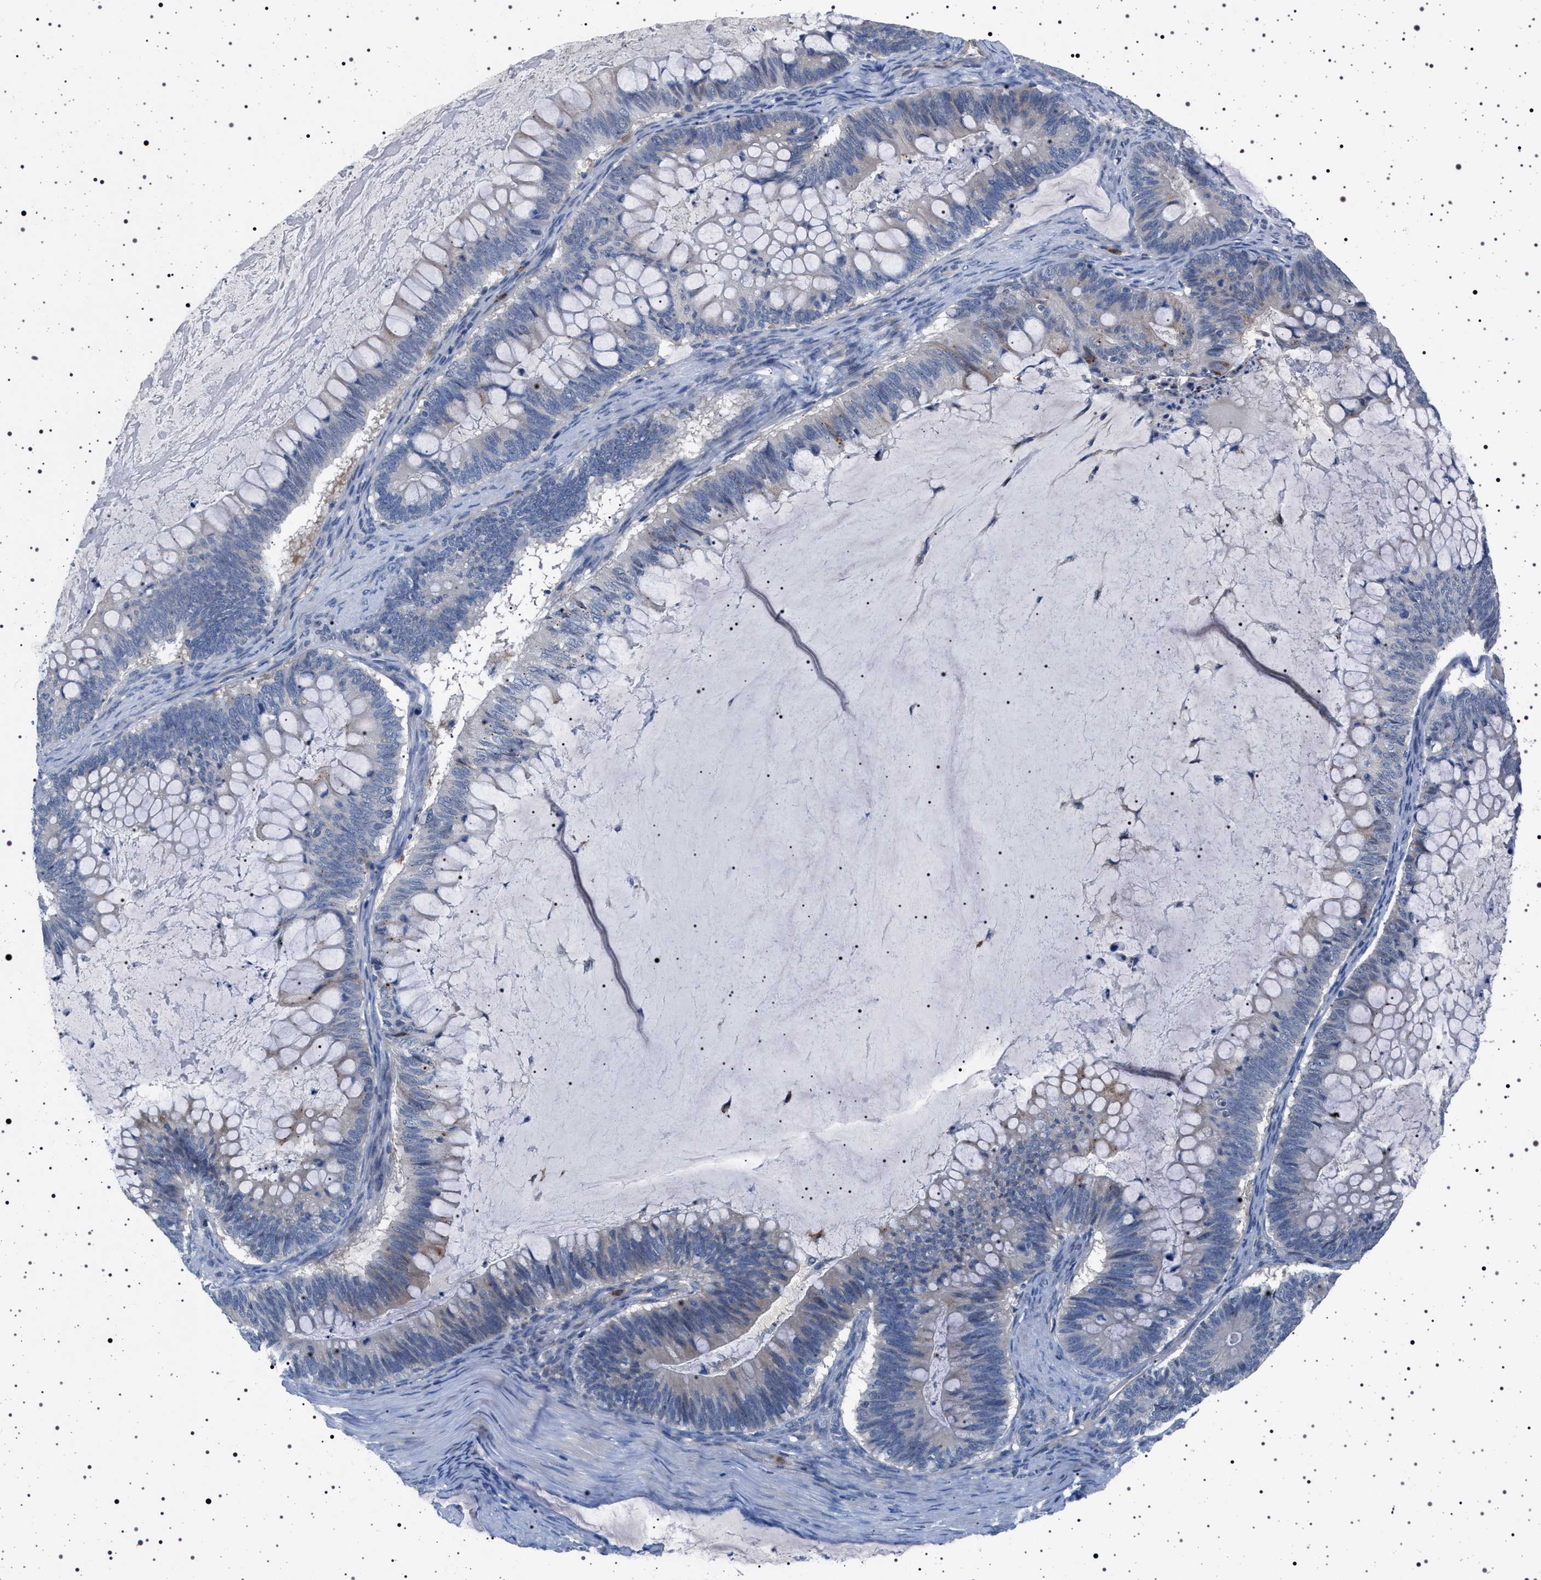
{"staining": {"intensity": "negative", "quantity": "none", "location": "none"}, "tissue": "ovarian cancer", "cell_type": "Tumor cells", "image_type": "cancer", "snomed": [{"axis": "morphology", "description": "Cystadenocarcinoma, mucinous, NOS"}, {"axis": "topography", "description": "Ovary"}], "caption": "An image of human ovarian cancer is negative for staining in tumor cells.", "gene": "NAT9", "patient": {"sex": "female", "age": 61}}